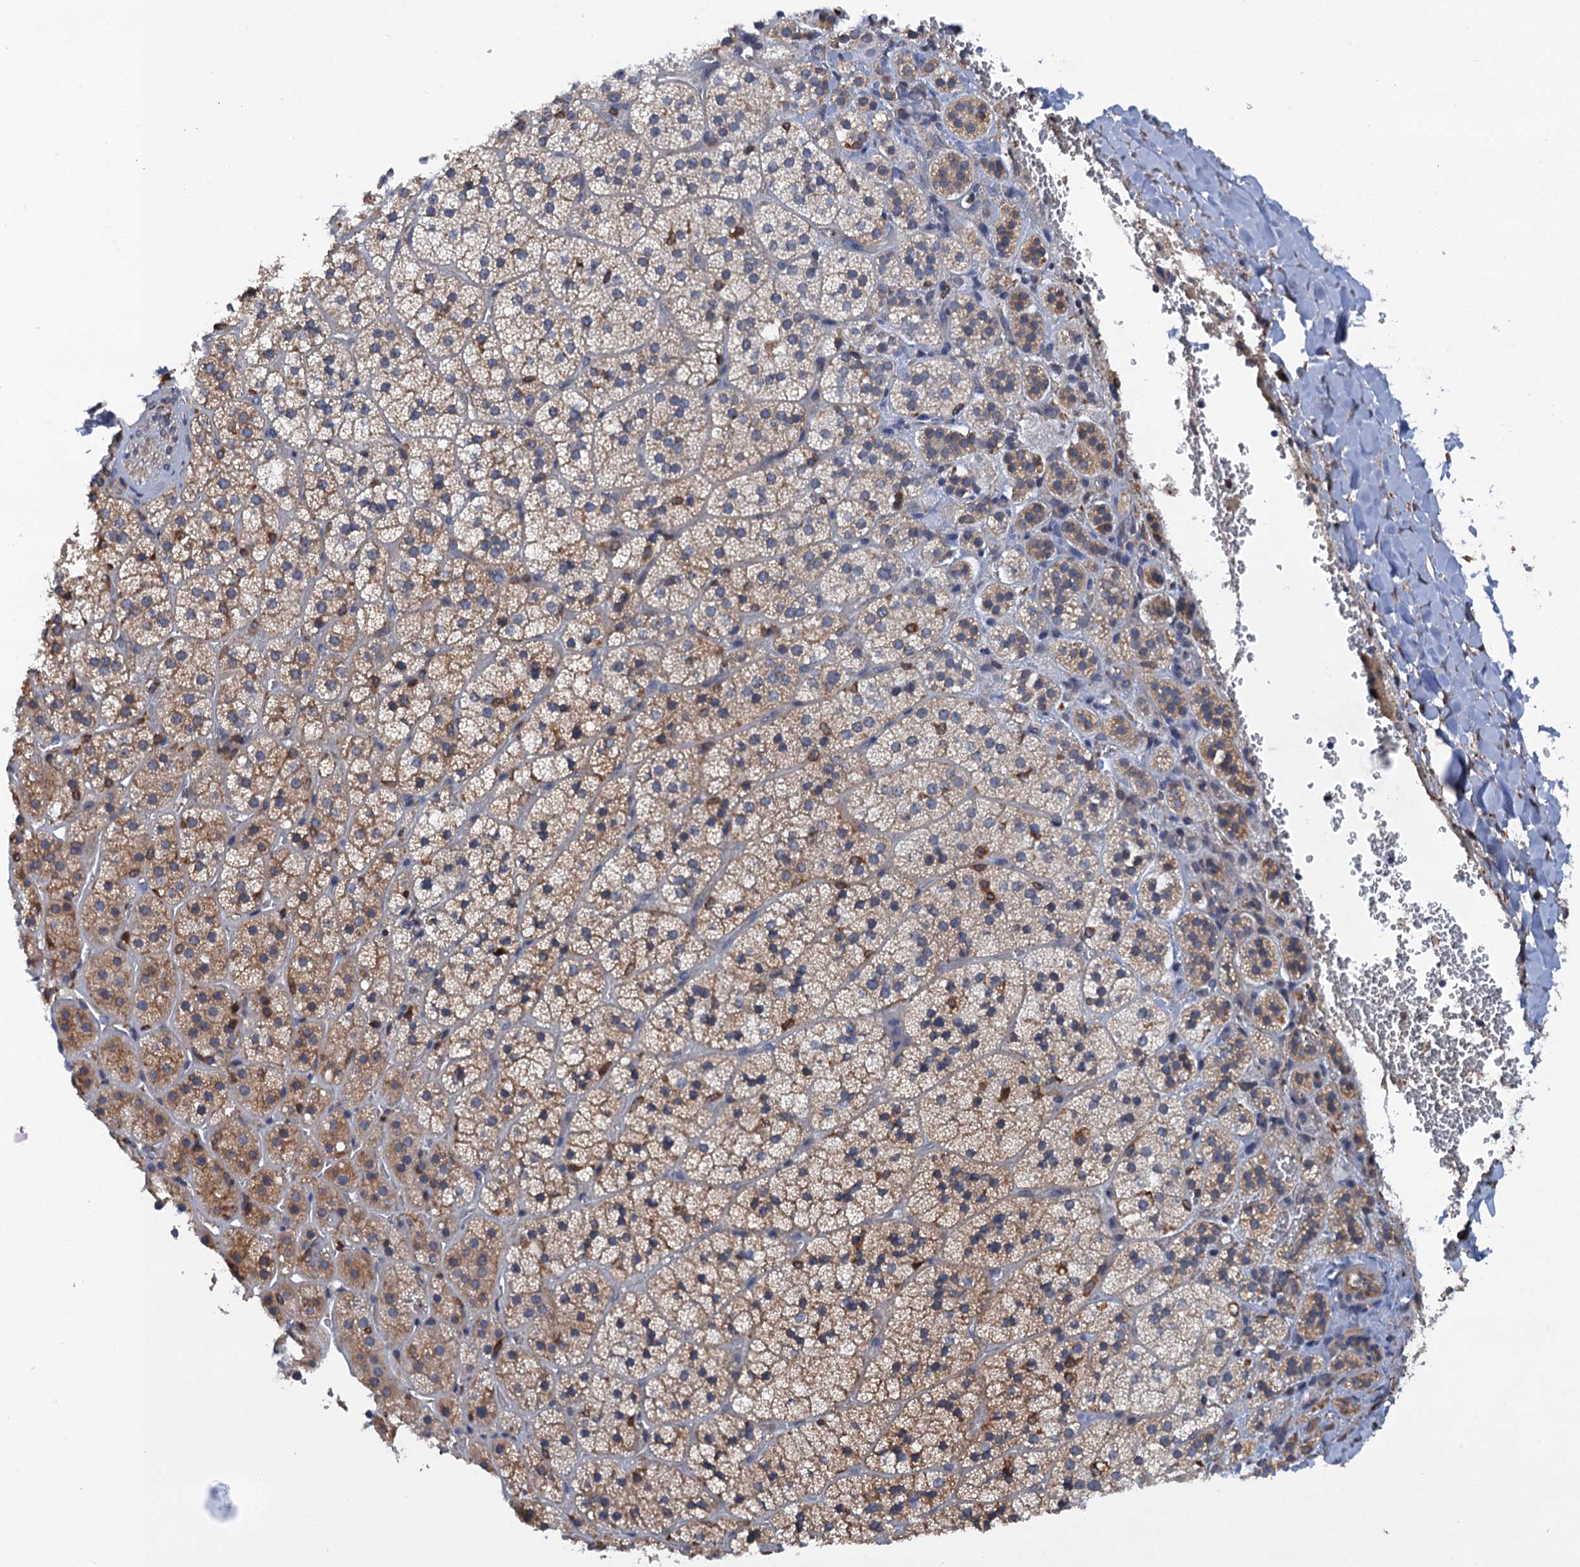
{"staining": {"intensity": "weak", "quantity": "25%-75%", "location": "cytoplasmic/membranous"}, "tissue": "adrenal gland", "cell_type": "Glandular cells", "image_type": "normal", "snomed": [{"axis": "morphology", "description": "Normal tissue, NOS"}, {"axis": "topography", "description": "Adrenal gland"}], "caption": "Protein analysis of unremarkable adrenal gland demonstrates weak cytoplasmic/membranous positivity in approximately 25%-75% of glandular cells.", "gene": "ARMC5", "patient": {"sex": "female", "age": 44}}